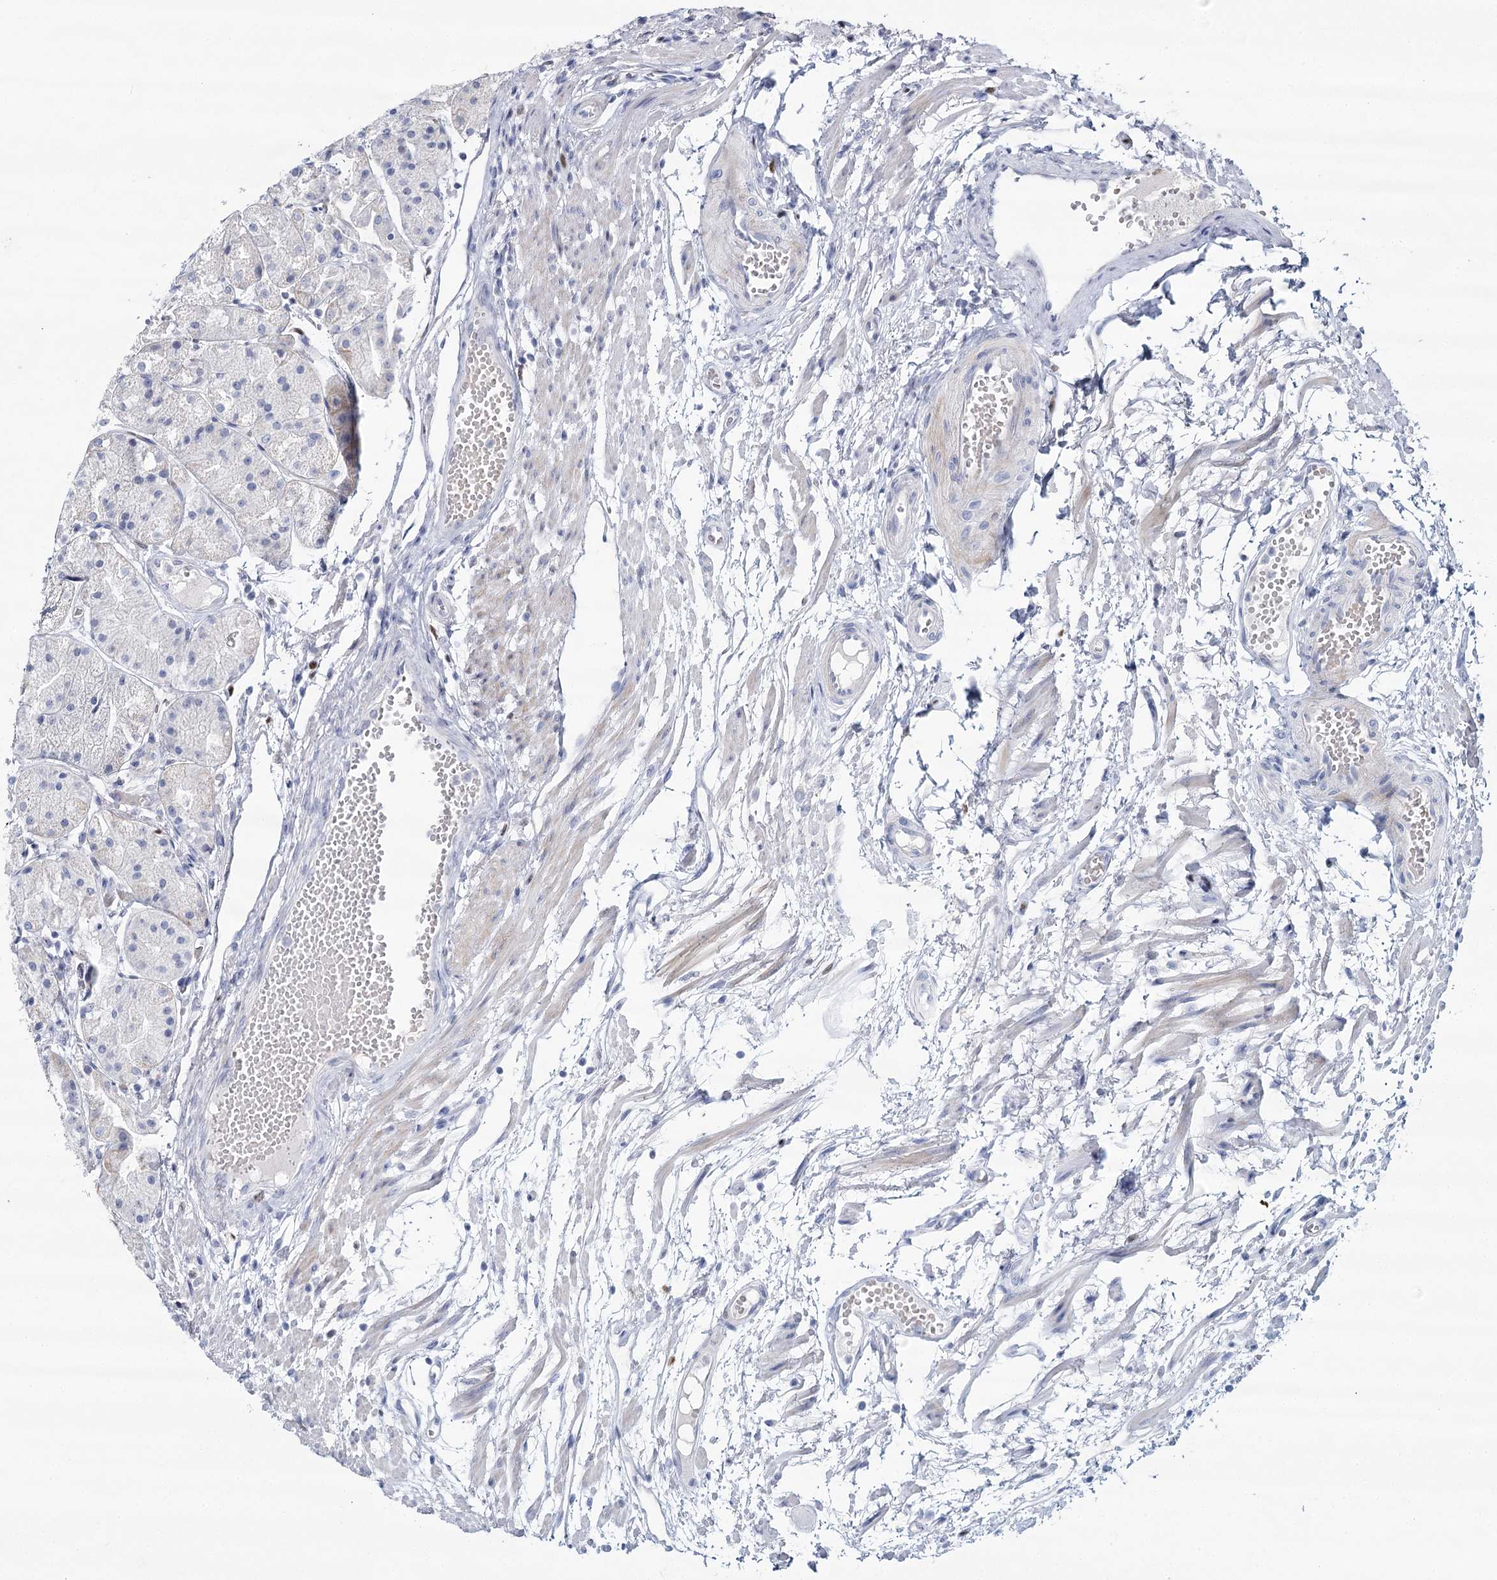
{"staining": {"intensity": "negative", "quantity": "none", "location": "none"}, "tissue": "stomach", "cell_type": "Glandular cells", "image_type": "normal", "snomed": [{"axis": "morphology", "description": "Normal tissue, NOS"}, {"axis": "topography", "description": "Stomach, upper"}], "caption": "Glandular cells show no significant protein expression in unremarkable stomach.", "gene": "IGSF3", "patient": {"sex": "male", "age": 72}}